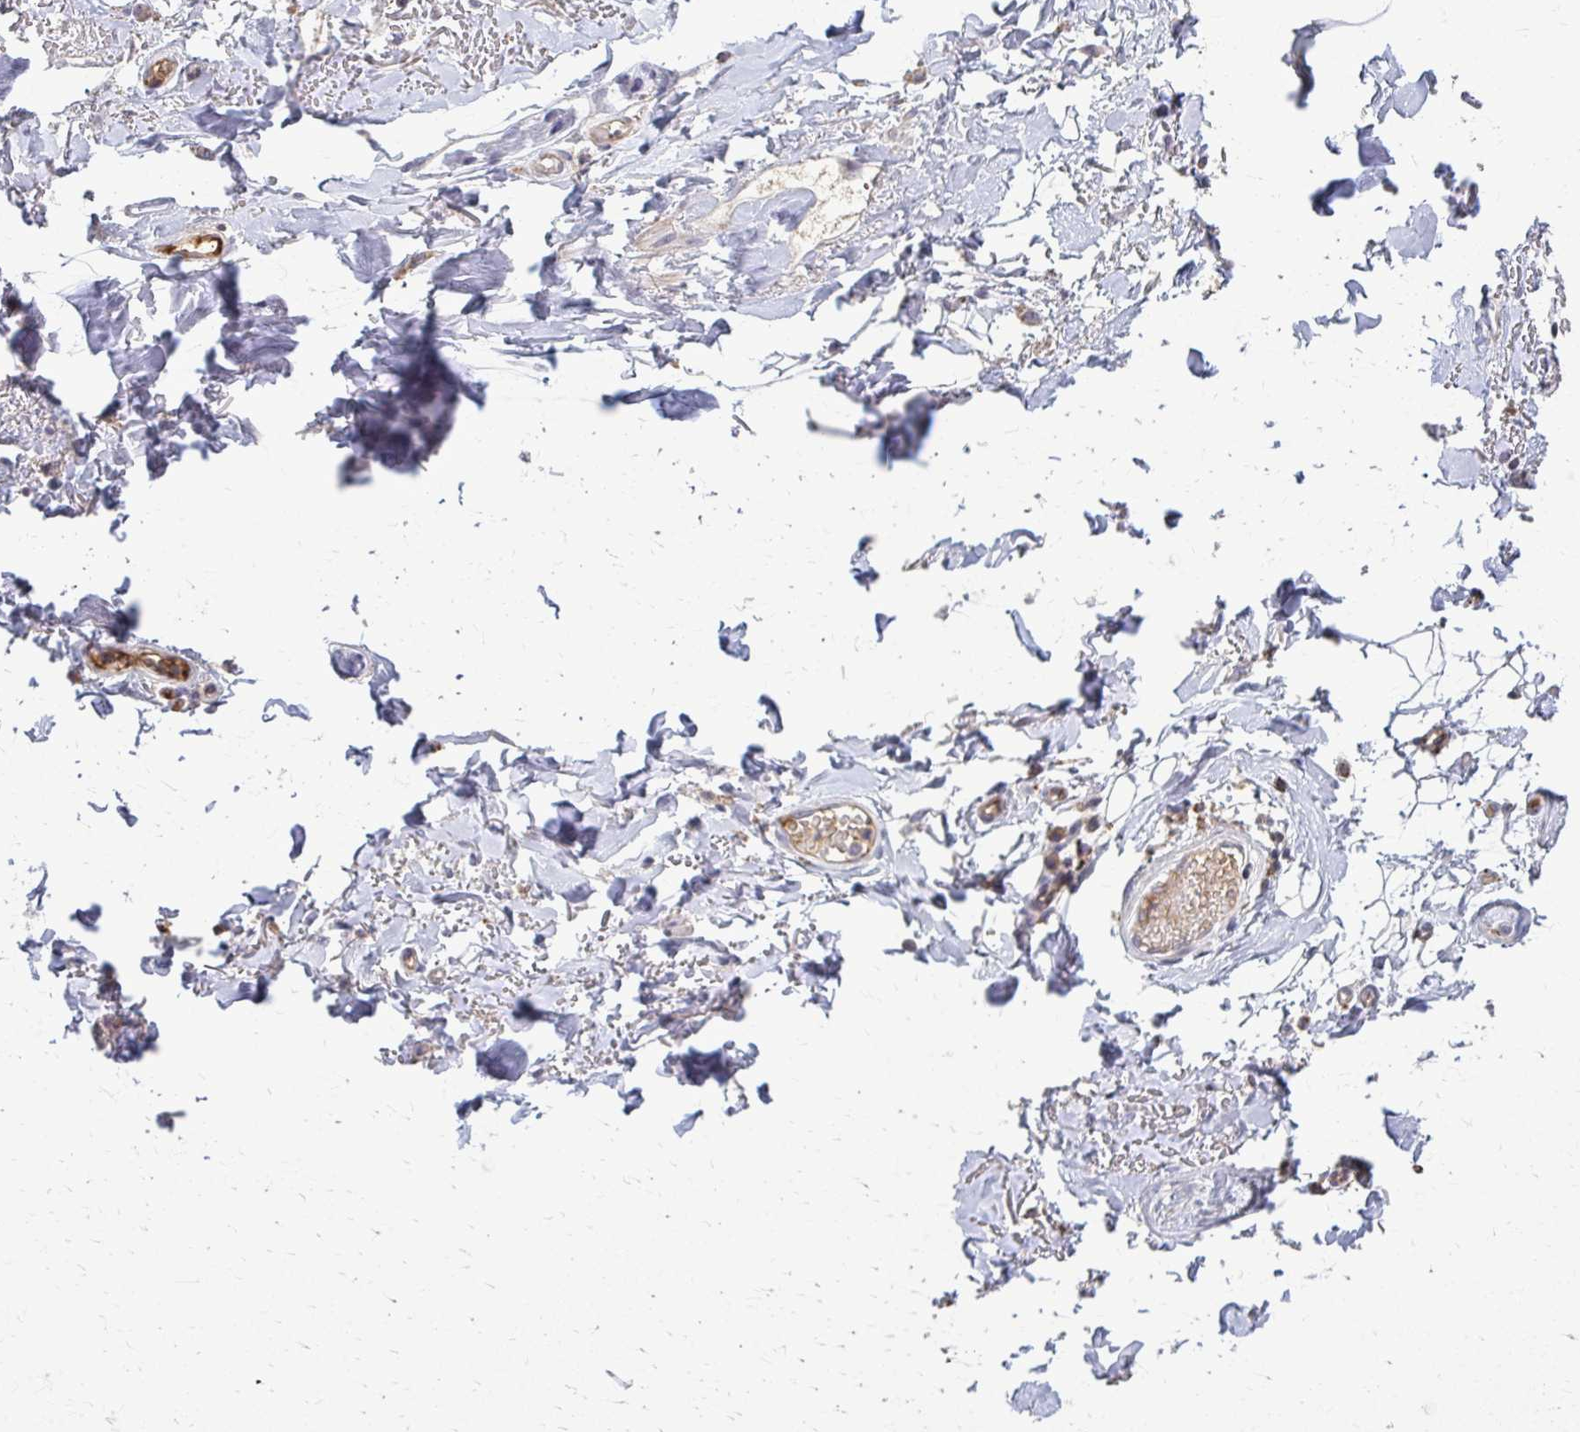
{"staining": {"intensity": "negative", "quantity": "none", "location": "none"}, "tissue": "adipose tissue", "cell_type": "Adipocytes", "image_type": "normal", "snomed": [{"axis": "morphology", "description": "Normal tissue, NOS"}, {"axis": "topography", "description": "Anal"}, {"axis": "topography", "description": "Peripheral nerve tissue"}], "caption": "Immunohistochemical staining of normal human adipose tissue reveals no significant positivity in adipocytes. The staining was performed using DAB (3,3'-diaminobenzidine) to visualize the protein expression in brown, while the nuclei were stained in blue with hematoxylin (Magnification: 20x).", "gene": "MCRIP2", "patient": {"sex": "male", "age": 78}}